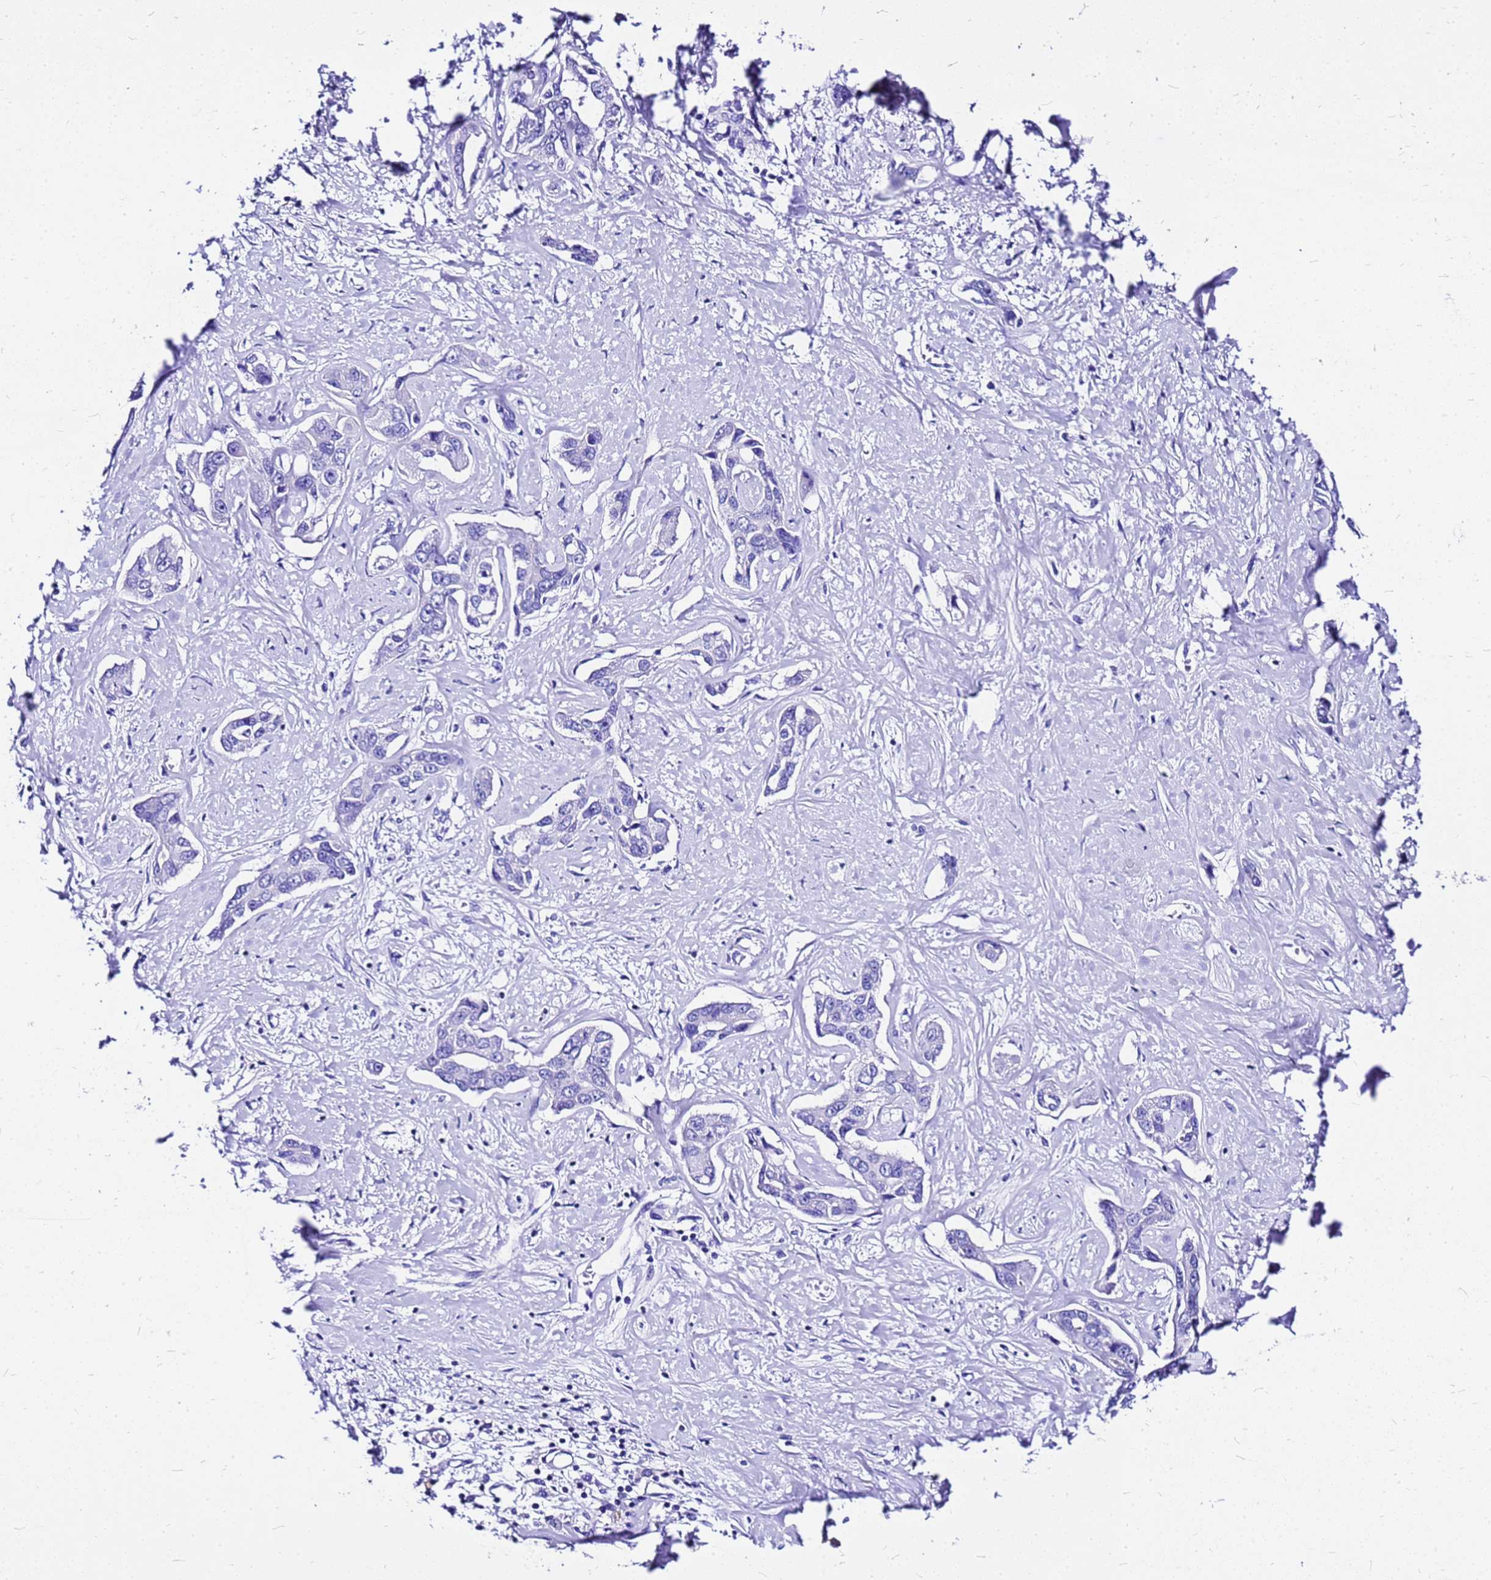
{"staining": {"intensity": "negative", "quantity": "none", "location": "none"}, "tissue": "liver cancer", "cell_type": "Tumor cells", "image_type": "cancer", "snomed": [{"axis": "morphology", "description": "Cholangiocarcinoma"}, {"axis": "topography", "description": "Liver"}], "caption": "This is an IHC histopathology image of liver cancer (cholangiocarcinoma). There is no staining in tumor cells.", "gene": "HERC4", "patient": {"sex": "male", "age": 59}}